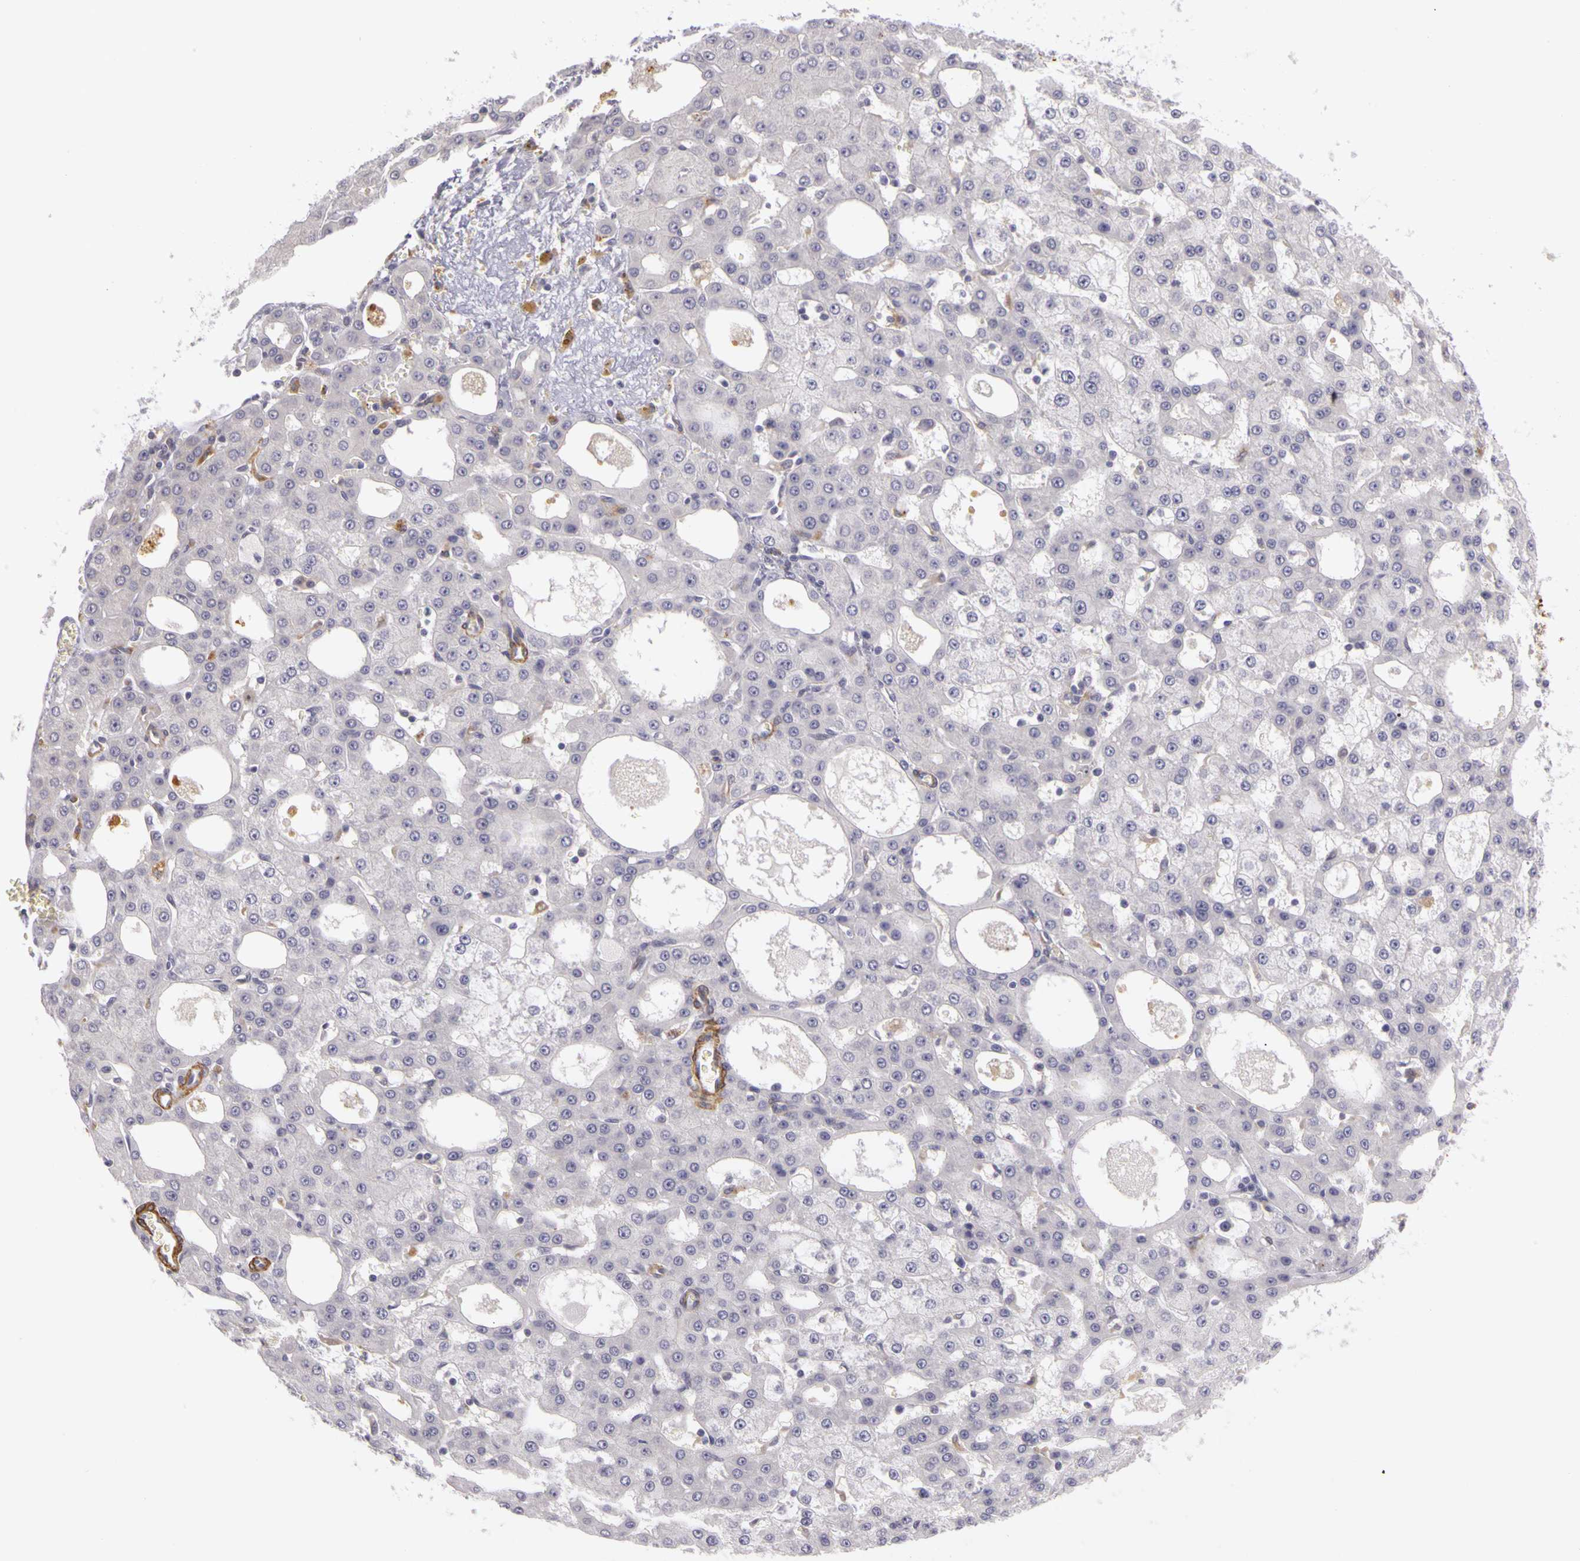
{"staining": {"intensity": "negative", "quantity": "none", "location": "none"}, "tissue": "liver cancer", "cell_type": "Tumor cells", "image_type": "cancer", "snomed": [{"axis": "morphology", "description": "Carcinoma, Hepatocellular, NOS"}, {"axis": "topography", "description": "Liver"}], "caption": "Protein analysis of liver cancer demonstrates no significant expression in tumor cells.", "gene": "CNTN2", "patient": {"sex": "male", "age": 47}}